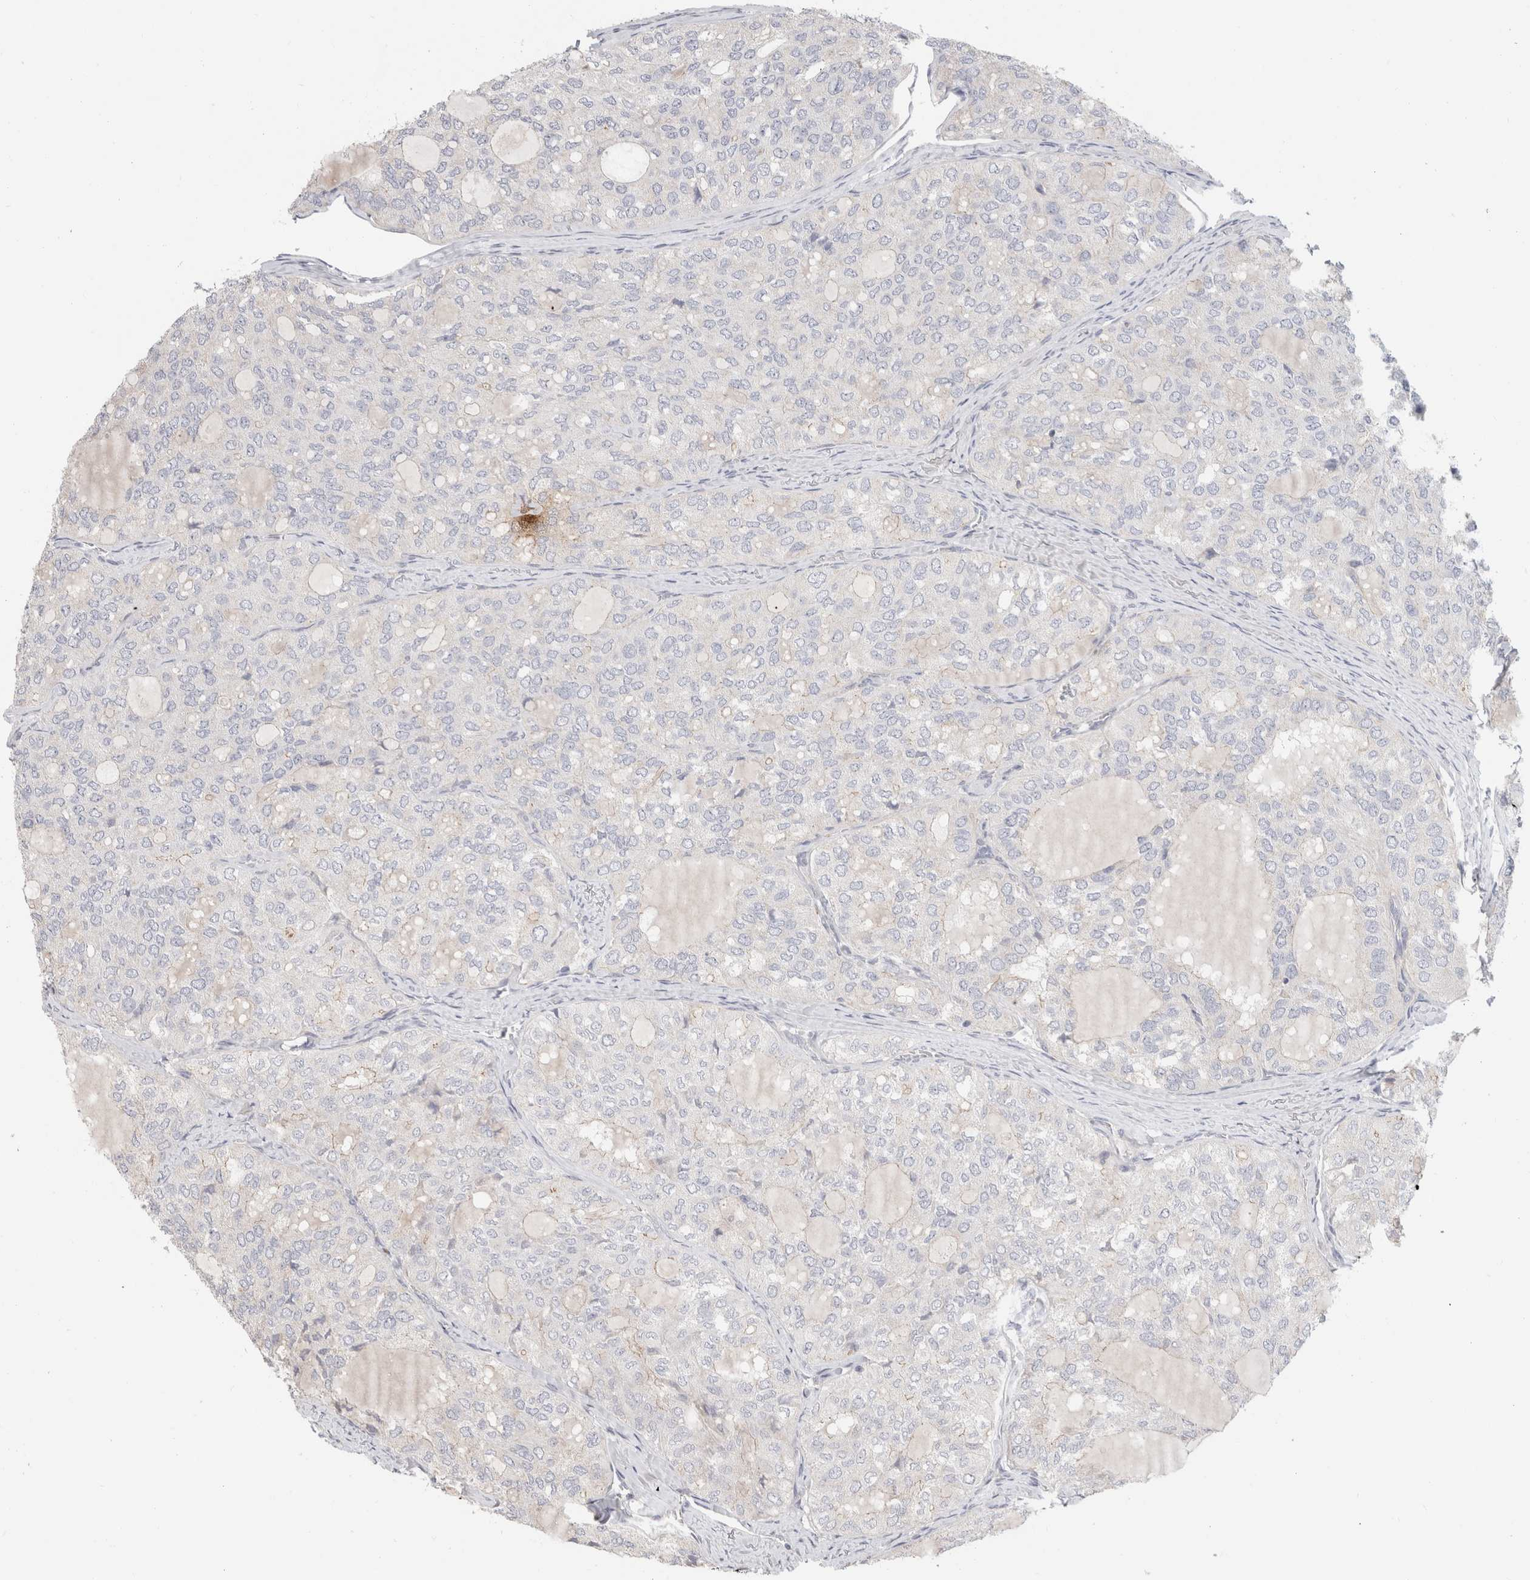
{"staining": {"intensity": "negative", "quantity": "none", "location": "none"}, "tissue": "thyroid cancer", "cell_type": "Tumor cells", "image_type": "cancer", "snomed": [{"axis": "morphology", "description": "Follicular adenoma carcinoma, NOS"}, {"axis": "topography", "description": "Thyroid gland"}], "caption": "Photomicrograph shows no significant protein positivity in tumor cells of follicular adenoma carcinoma (thyroid). (DAB (3,3'-diaminobenzidine) immunohistochemistry with hematoxylin counter stain).", "gene": "AFP", "patient": {"sex": "male", "age": 75}}